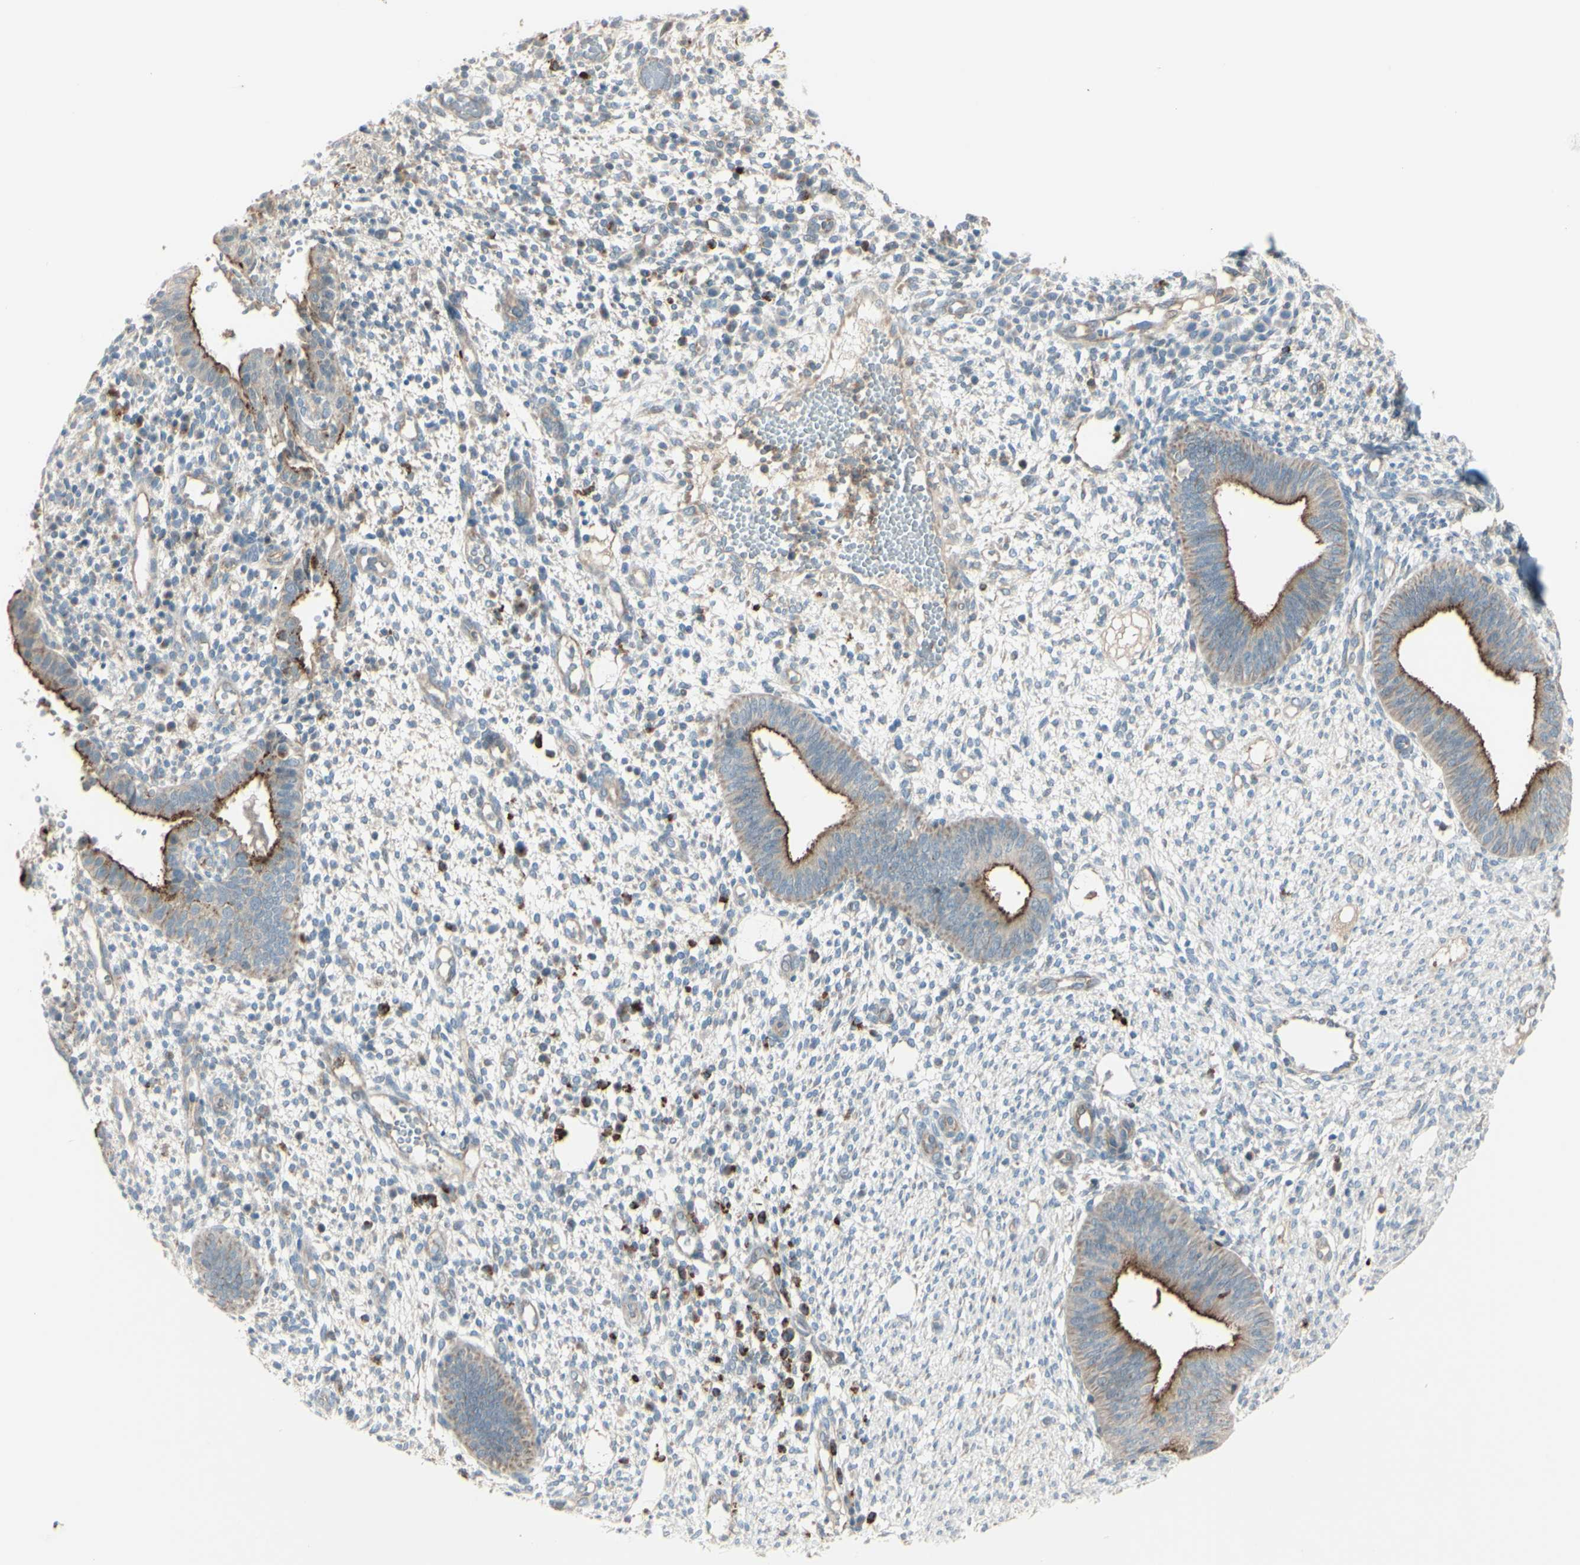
{"staining": {"intensity": "weak", "quantity": "25%-75%", "location": "cytoplasmic/membranous"}, "tissue": "endometrium", "cell_type": "Cells in endometrial stroma", "image_type": "normal", "snomed": [{"axis": "morphology", "description": "Normal tissue, NOS"}, {"axis": "topography", "description": "Endometrium"}], "caption": "This is a photomicrograph of IHC staining of normal endometrium, which shows weak expression in the cytoplasmic/membranous of cells in endometrial stroma.", "gene": "LMTK2", "patient": {"sex": "female", "age": 35}}